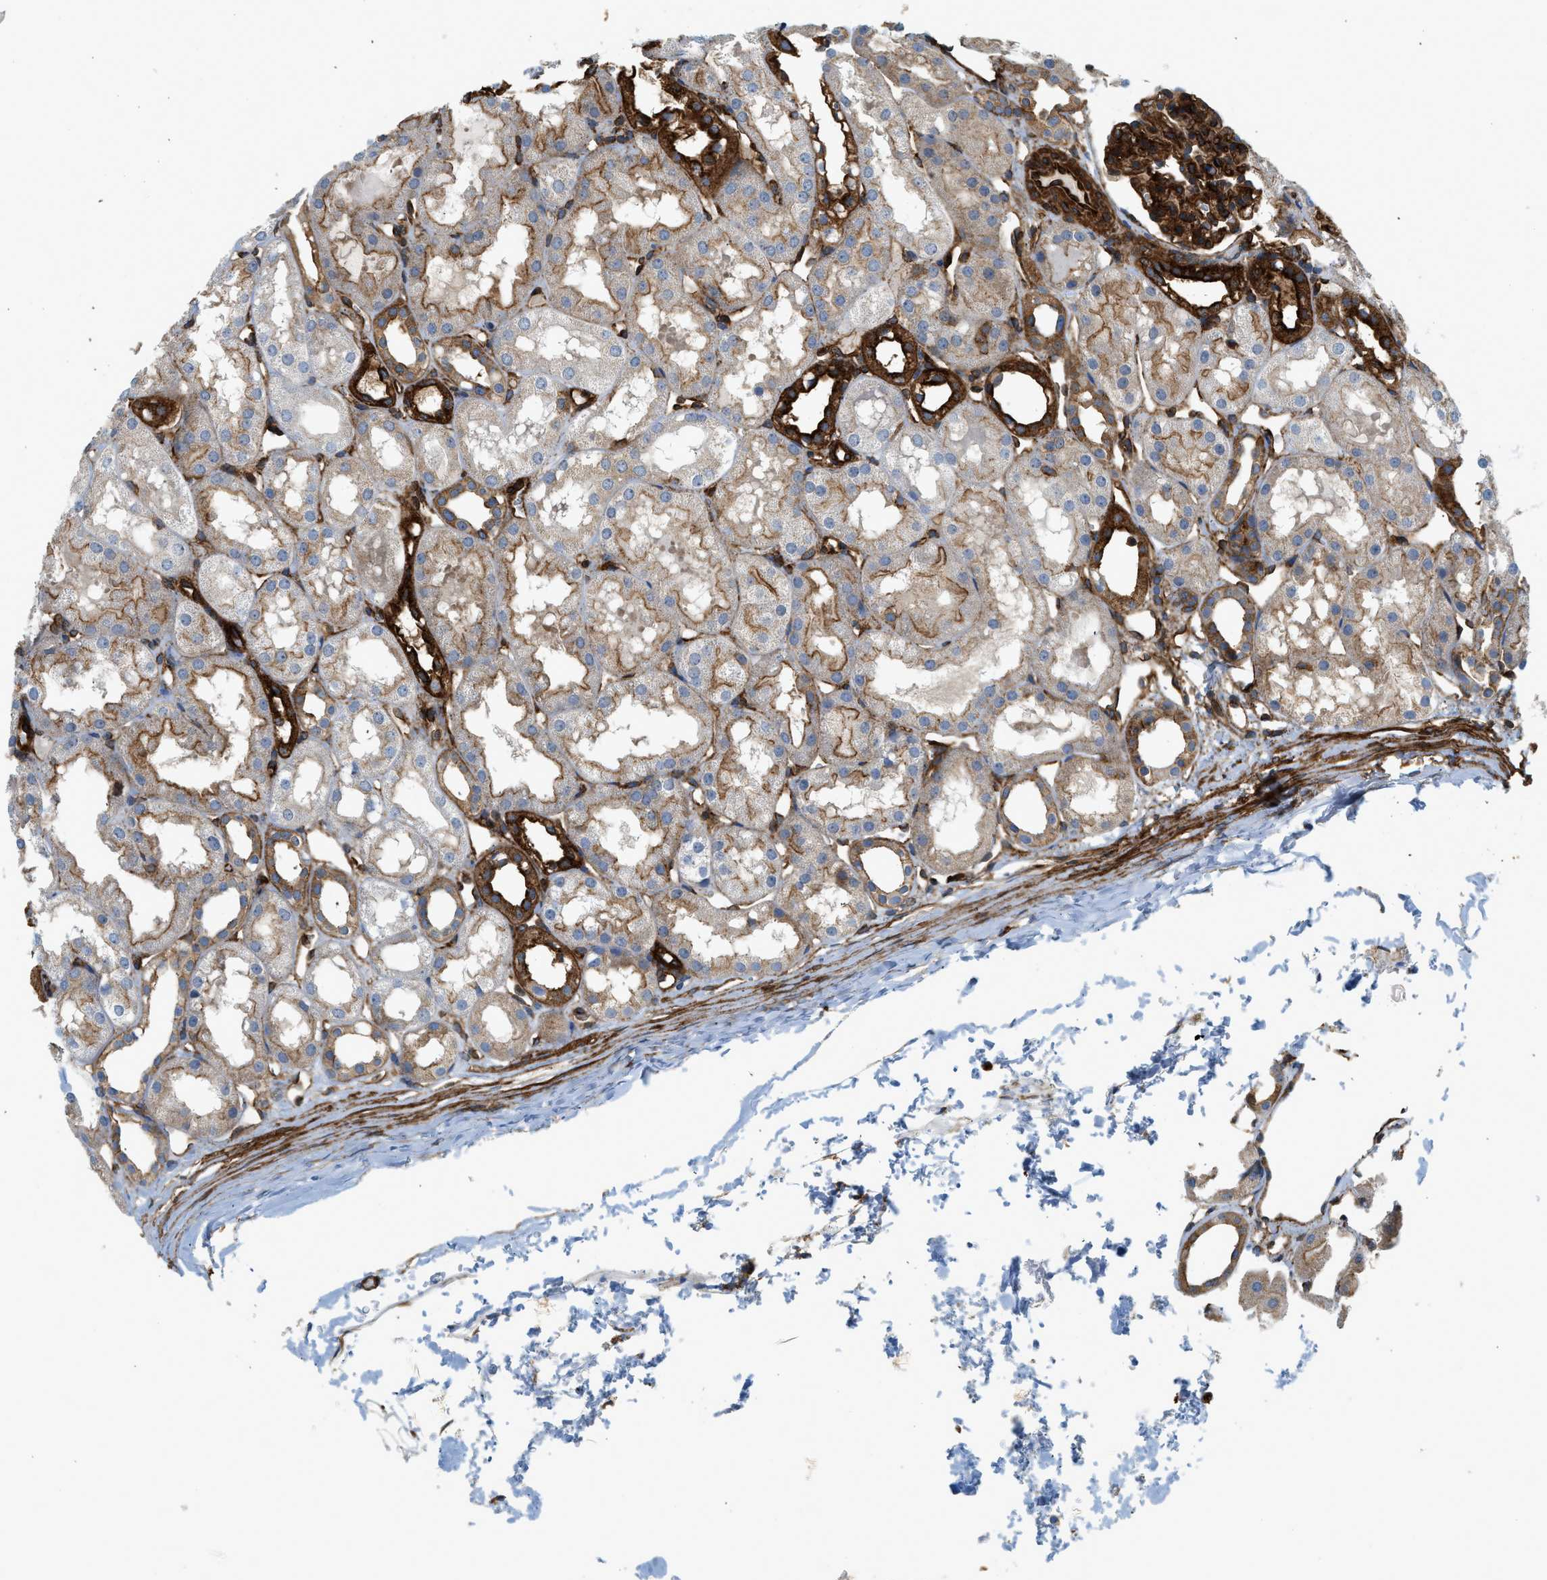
{"staining": {"intensity": "strong", "quantity": ">75%", "location": "cytoplasmic/membranous"}, "tissue": "kidney", "cell_type": "Cells in glomeruli", "image_type": "normal", "snomed": [{"axis": "morphology", "description": "Normal tissue, NOS"}, {"axis": "topography", "description": "Kidney"}, {"axis": "topography", "description": "Urinary bladder"}], "caption": "Immunohistochemical staining of unremarkable human kidney shows high levels of strong cytoplasmic/membranous staining in approximately >75% of cells in glomeruli. (DAB (3,3'-diaminobenzidine) IHC, brown staining for protein, blue staining for nuclei).", "gene": "HIP1", "patient": {"sex": "male", "age": 16}}